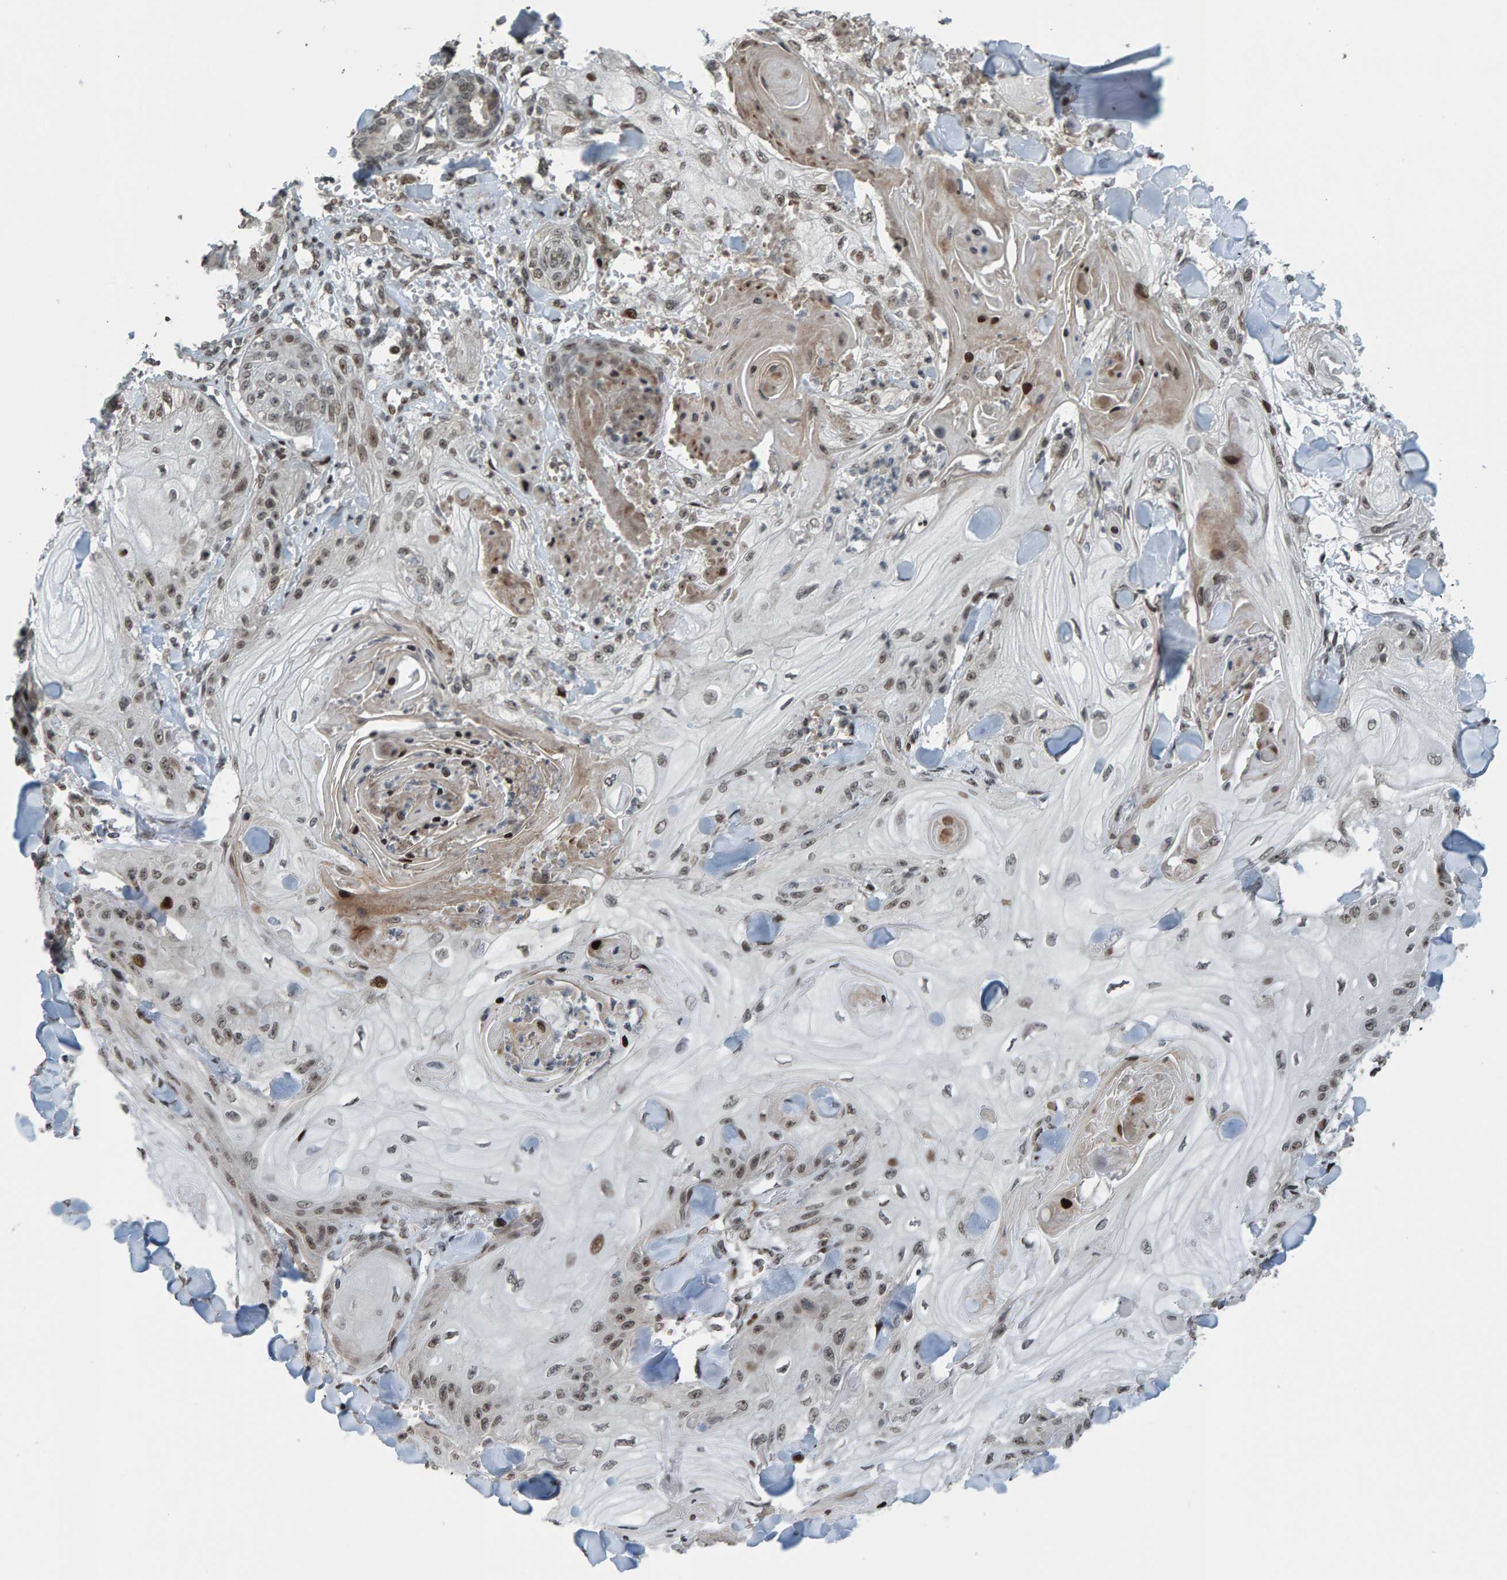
{"staining": {"intensity": "weak", "quantity": ">75%", "location": "nuclear"}, "tissue": "skin cancer", "cell_type": "Tumor cells", "image_type": "cancer", "snomed": [{"axis": "morphology", "description": "Squamous cell carcinoma, NOS"}, {"axis": "topography", "description": "Skin"}], "caption": "About >75% of tumor cells in skin cancer (squamous cell carcinoma) show weak nuclear protein positivity as visualized by brown immunohistochemical staining.", "gene": "ZNF366", "patient": {"sex": "male", "age": 74}}